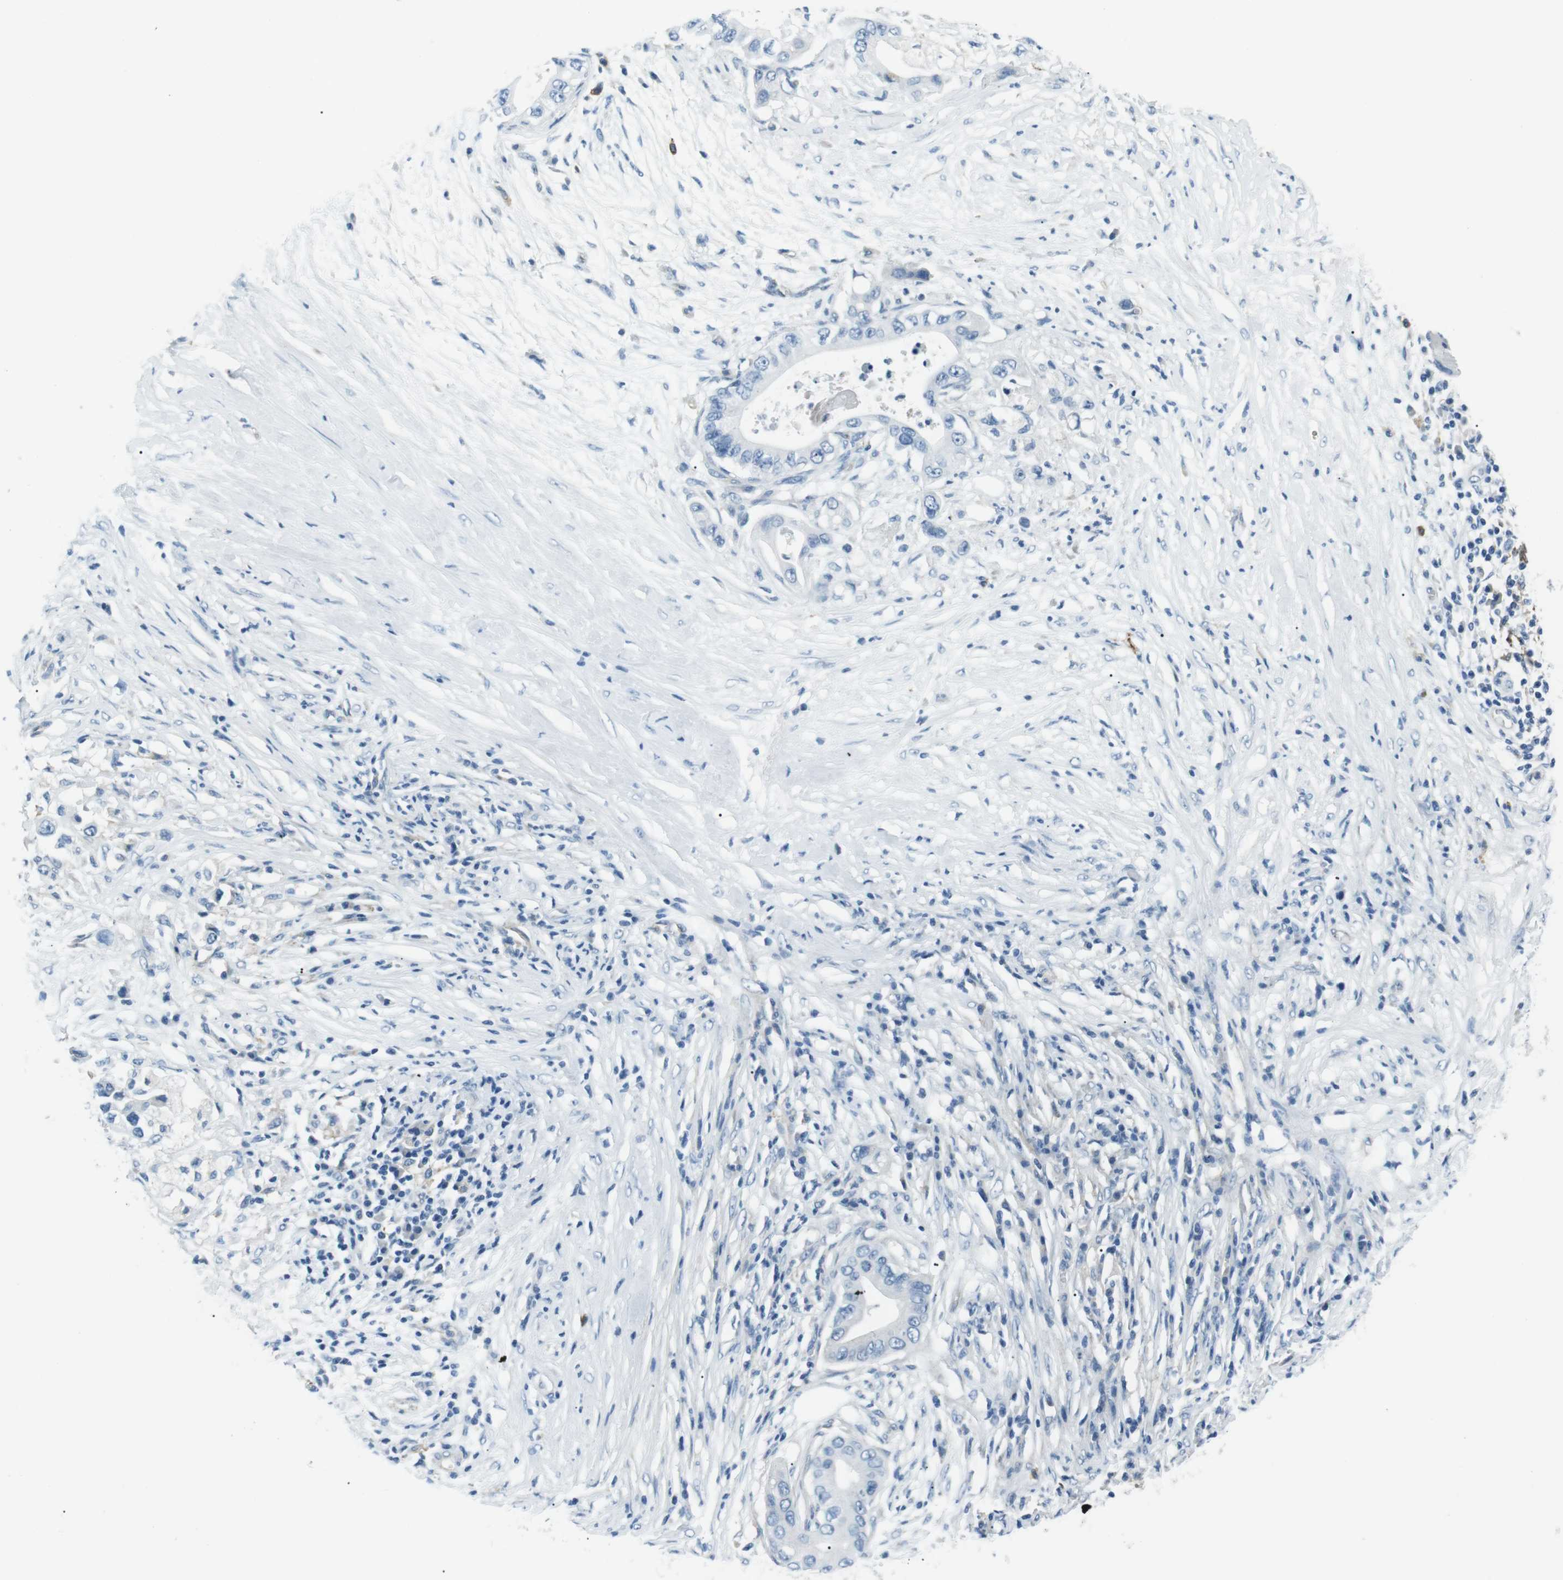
{"staining": {"intensity": "negative", "quantity": "none", "location": "none"}, "tissue": "pancreatic cancer", "cell_type": "Tumor cells", "image_type": "cancer", "snomed": [{"axis": "morphology", "description": "Adenocarcinoma, NOS"}, {"axis": "topography", "description": "Pancreas"}], "caption": "DAB (3,3'-diaminobenzidine) immunohistochemical staining of pancreatic cancer reveals no significant expression in tumor cells.", "gene": "CSF2RA", "patient": {"sex": "male", "age": 77}}